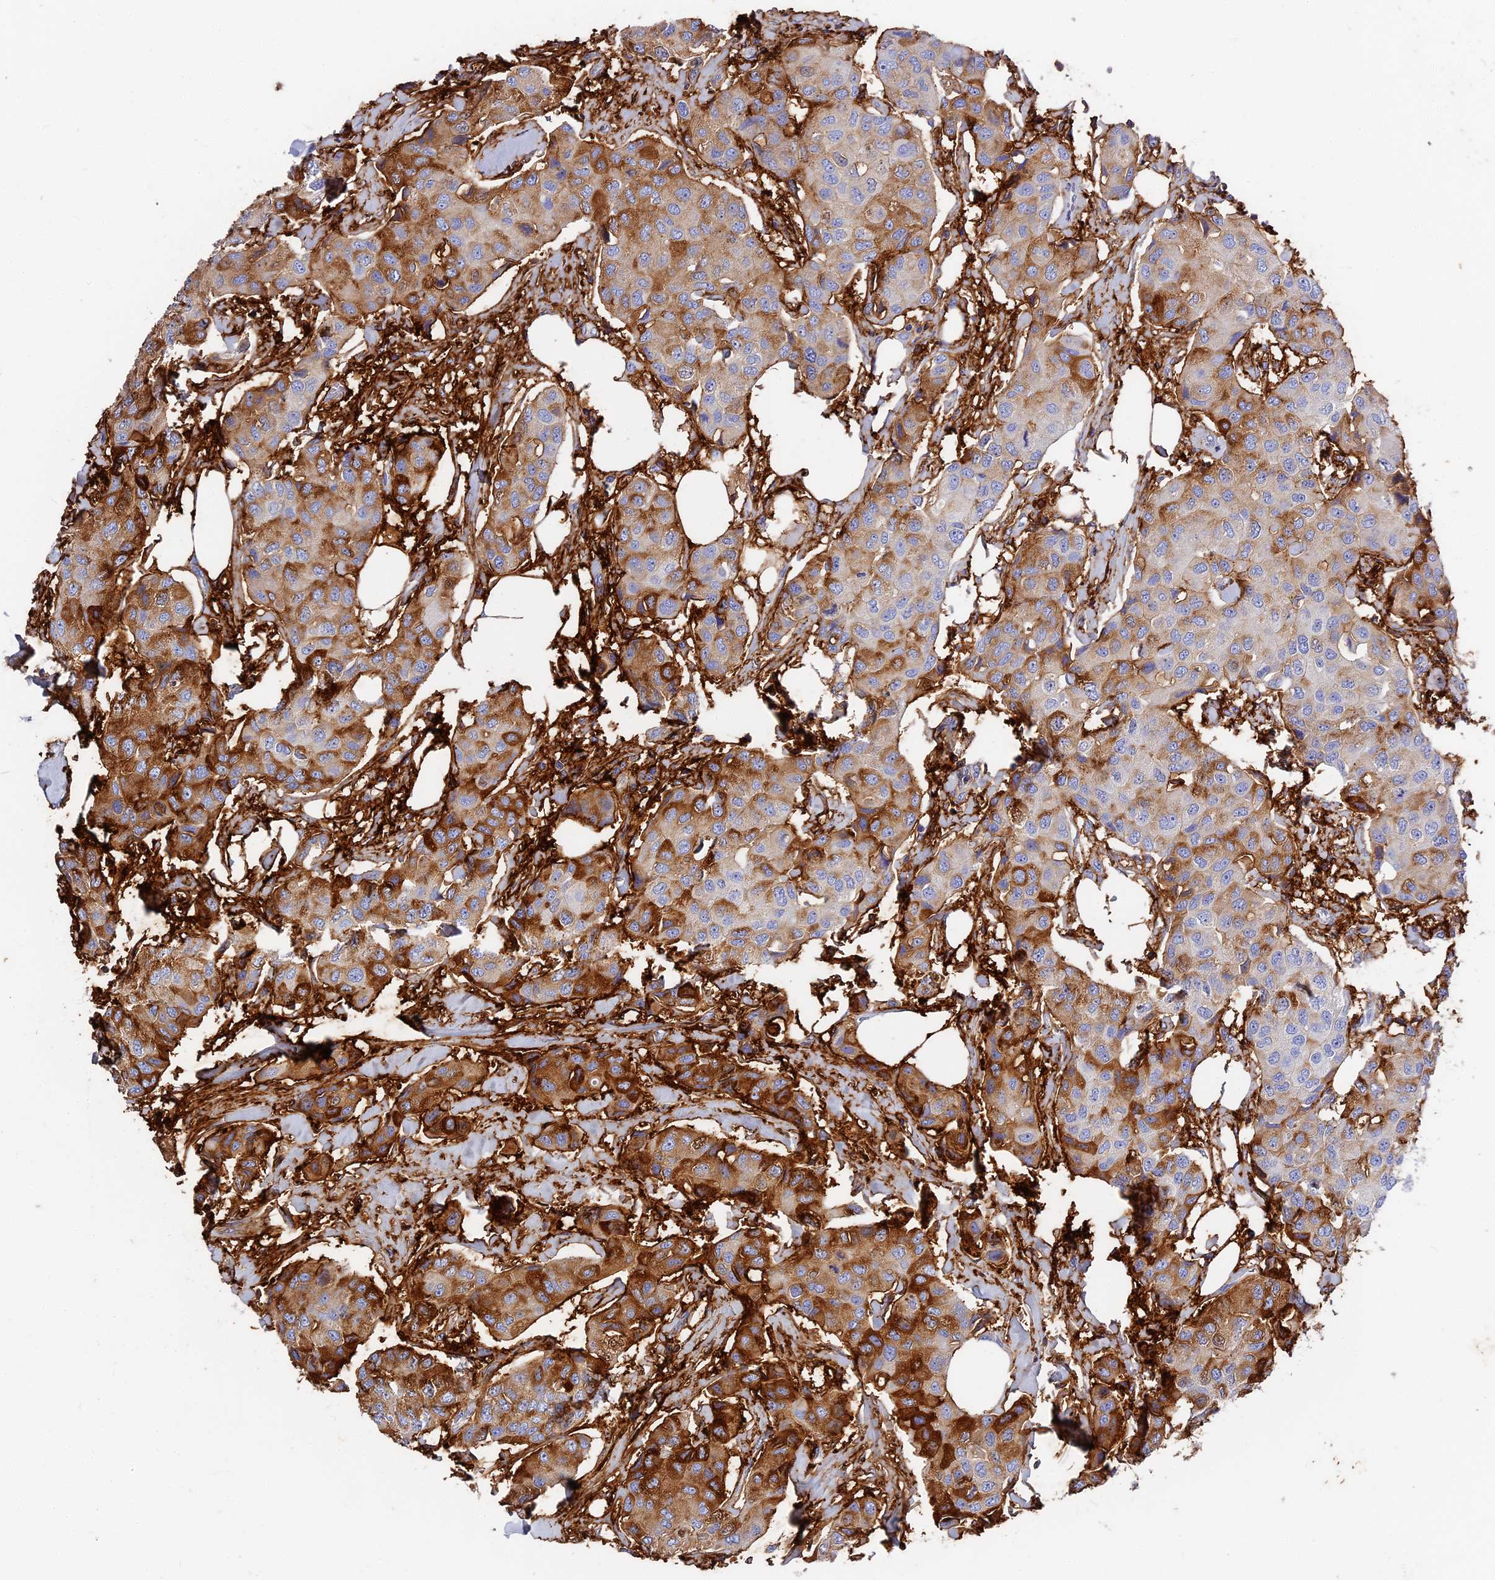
{"staining": {"intensity": "strong", "quantity": "25%-75%", "location": "cytoplasmic/membranous"}, "tissue": "breast cancer", "cell_type": "Tumor cells", "image_type": "cancer", "snomed": [{"axis": "morphology", "description": "Duct carcinoma"}, {"axis": "topography", "description": "Breast"}], "caption": "Intraductal carcinoma (breast) stained for a protein (brown) shows strong cytoplasmic/membranous positive positivity in about 25%-75% of tumor cells.", "gene": "ITIH1", "patient": {"sex": "female", "age": 80}}